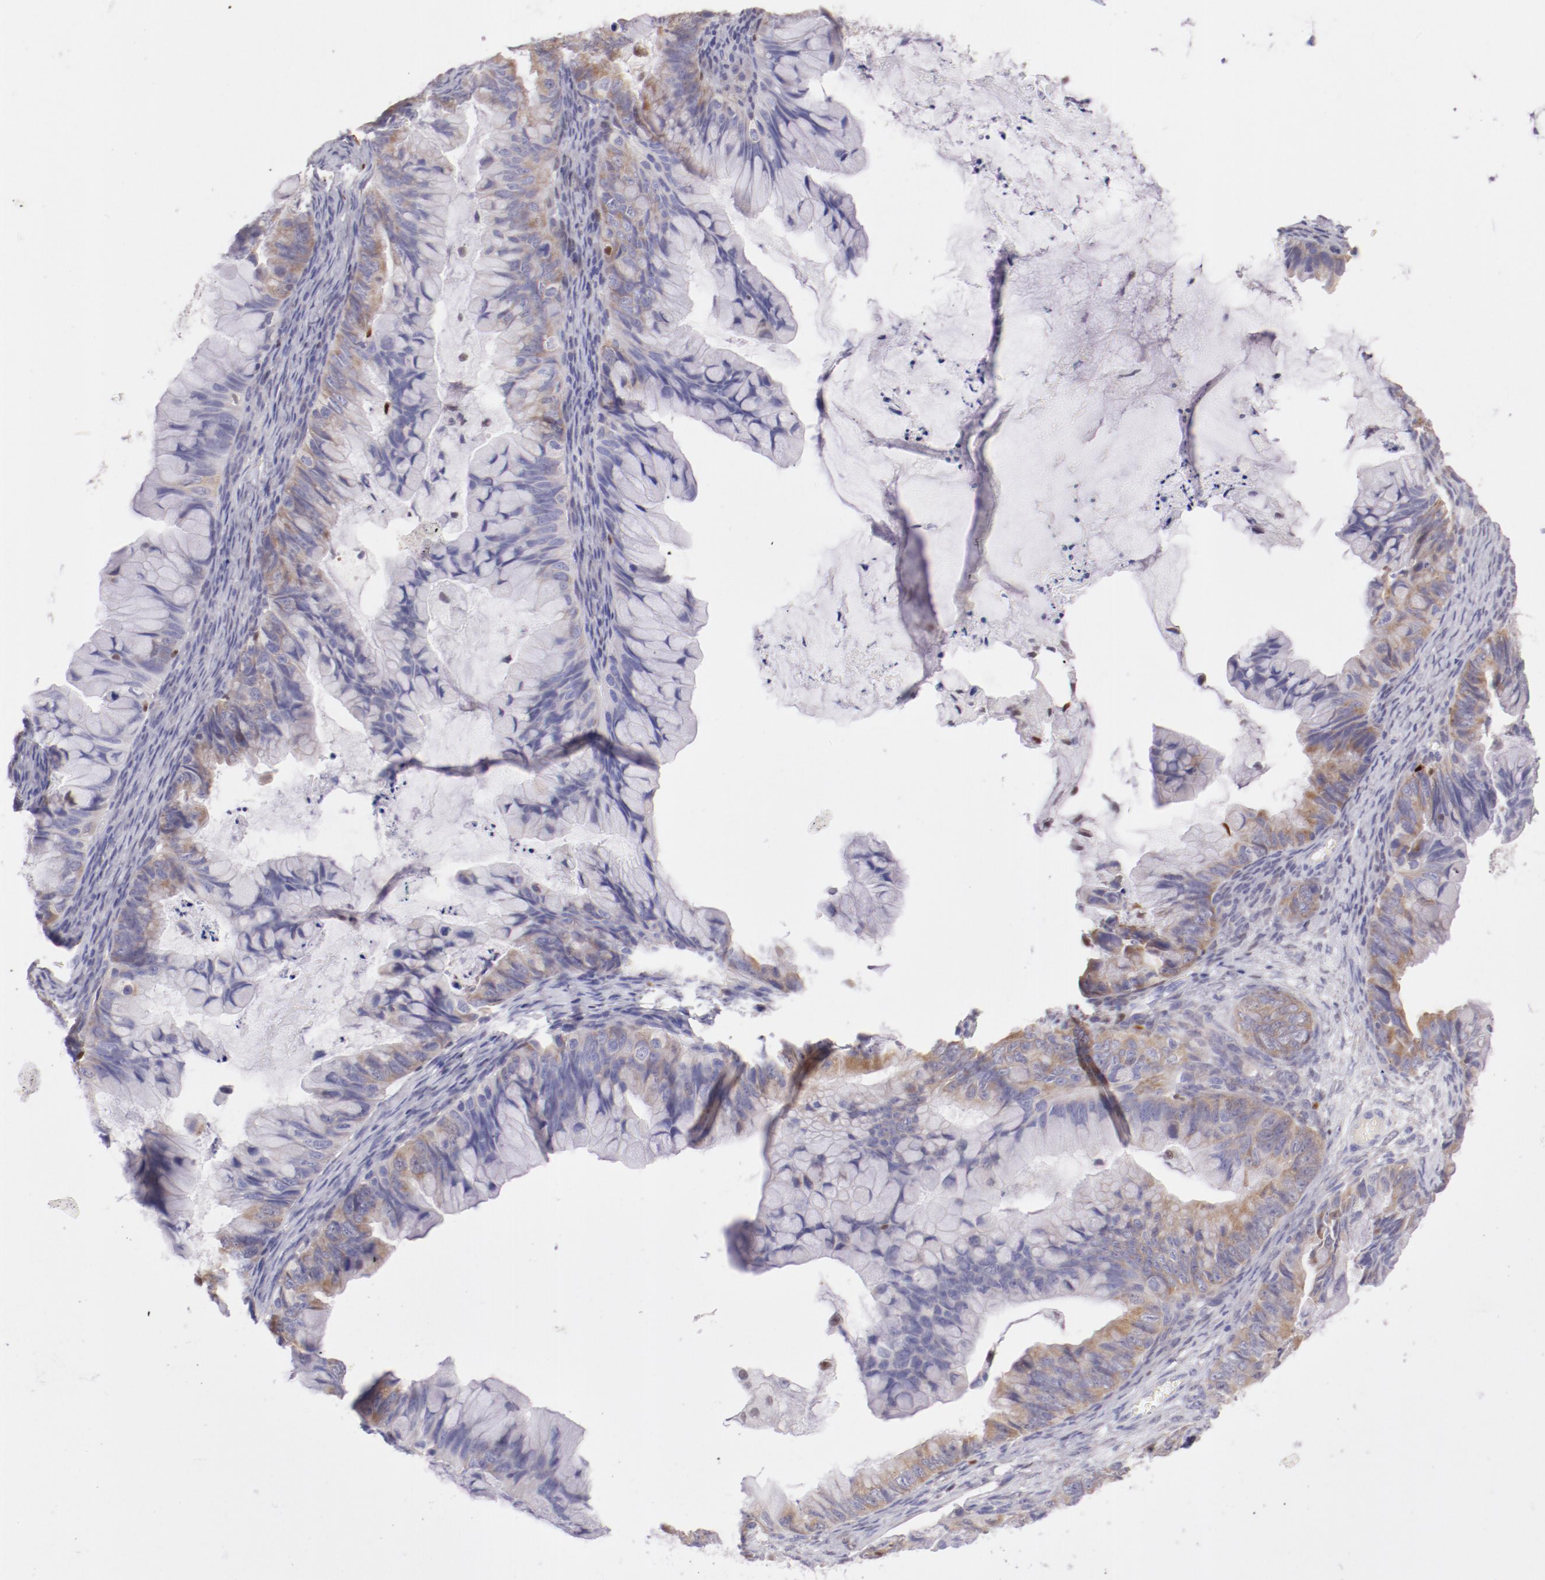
{"staining": {"intensity": "weak", "quantity": ">75%", "location": "cytoplasmic/membranous"}, "tissue": "ovarian cancer", "cell_type": "Tumor cells", "image_type": "cancer", "snomed": [{"axis": "morphology", "description": "Cystadenocarcinoma, mucinous, NOS"}, {"axis": "topography", "description": "Ovary"}], "caption": "Immunohistochemistry staining of ovarian cancer (mucinous cystadenocarcinoma), which demonstrates low levels of weak cytoplasmic/membranous staining in about >75% of tumor cells indicating weak cytoplasmic/membranous protein positivity. The staining was performed using DAB (3,3'-diaminobenzidine) (brown) for protein detection and nuclei were counterstained in hematoxylin (blue).", "gene": "IRF8", "patient": {"sex": "female", "age": 36}}